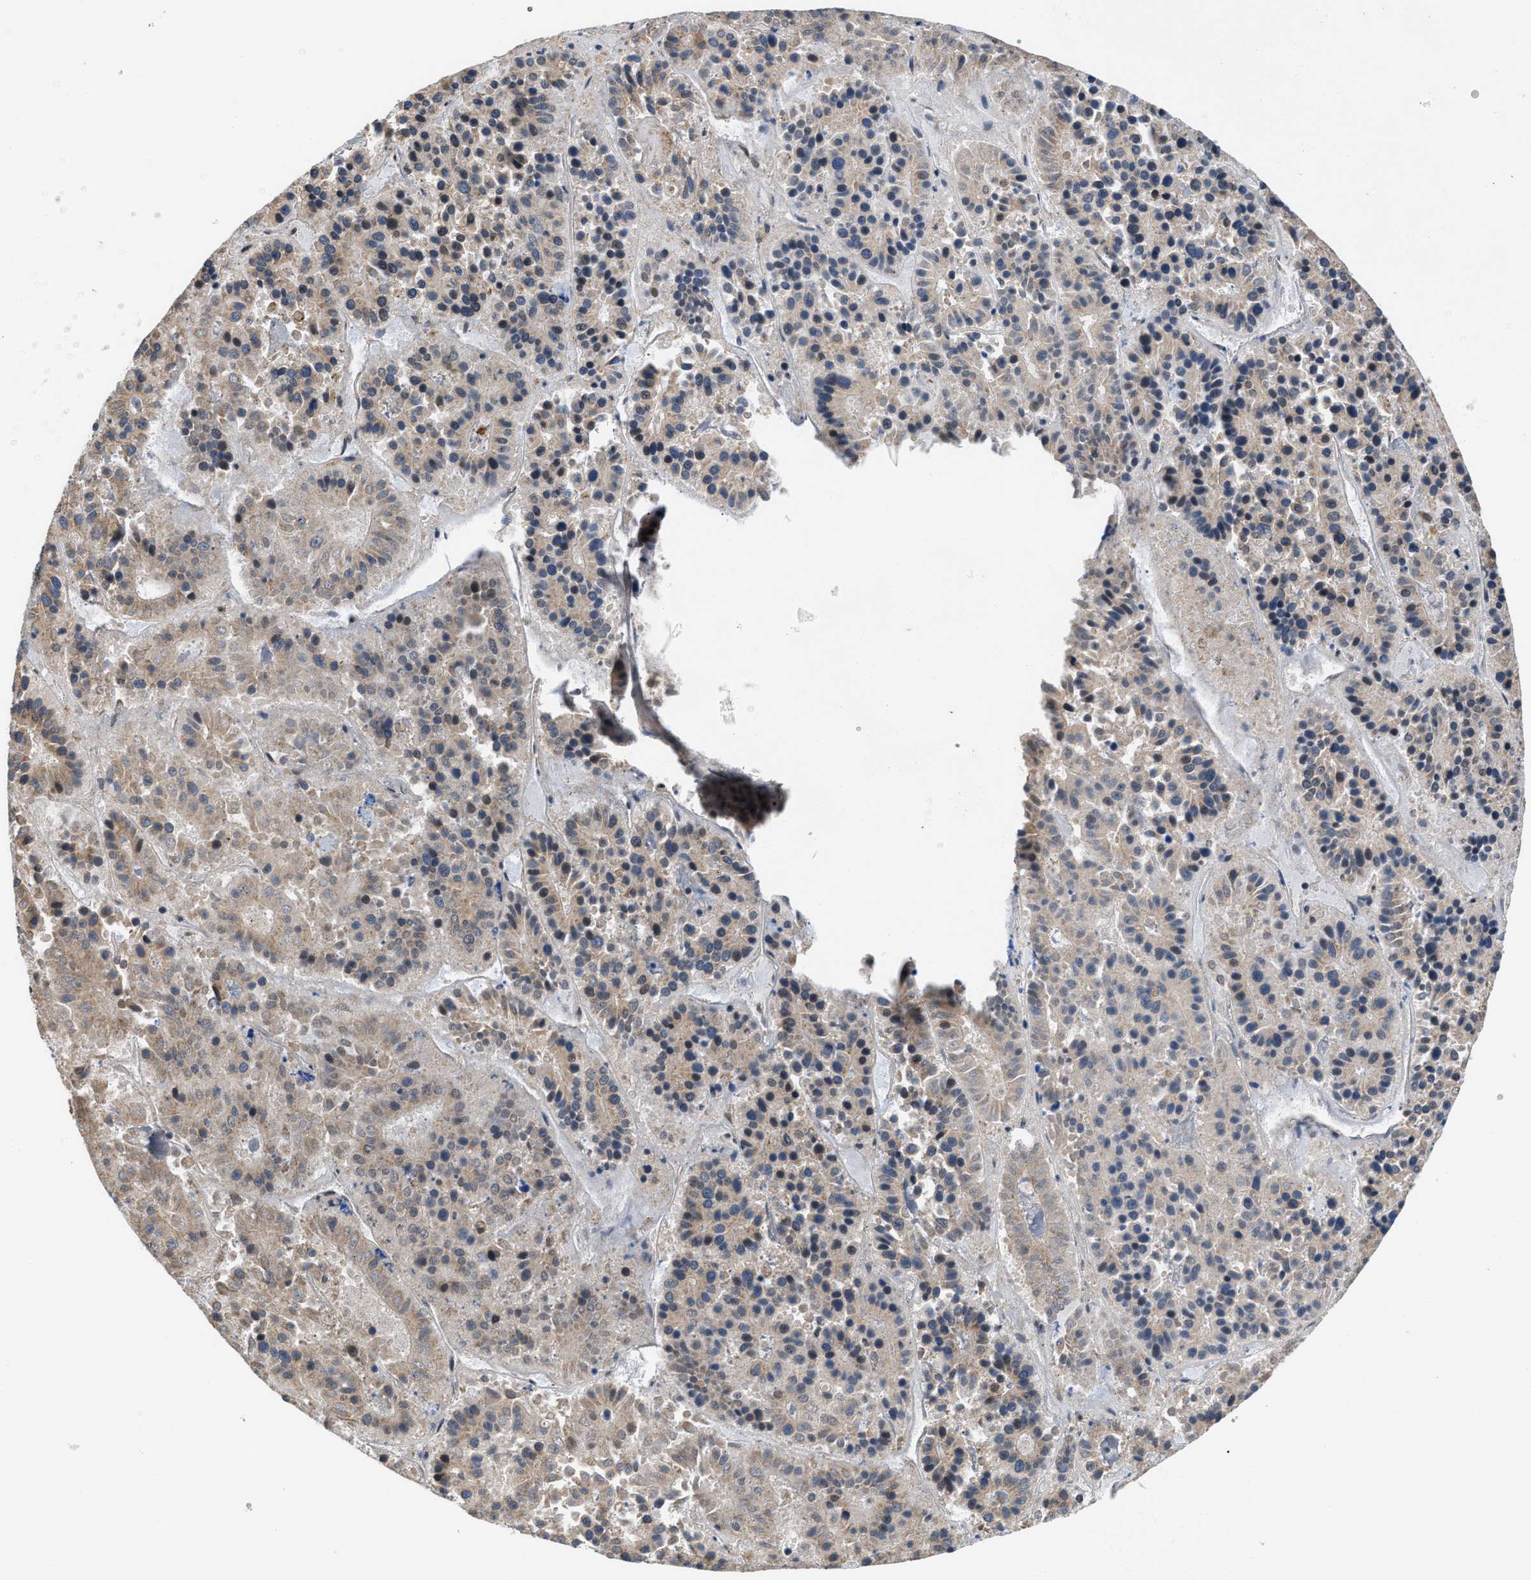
{"staining": {"intensity": "weak", "quantity": "25%-75%", "location": "cytoplasmic/membranous"}, "tissue": "pancreatic cancer", "cell_type": "Tumor cells", "image_type": "cancer", "snomed": [{"axis": "morphology", "description": "Adenocarcinoma, NOS"}, {"axis": "topography", "description": "Pancreas"}], "caption": "Adenocarcinoma (pancreatic) stained with a protein marker demonstrates weak staining in tumor cells.", "gene": "CEP128", "patient": {"sex": "male", "age": 50}}